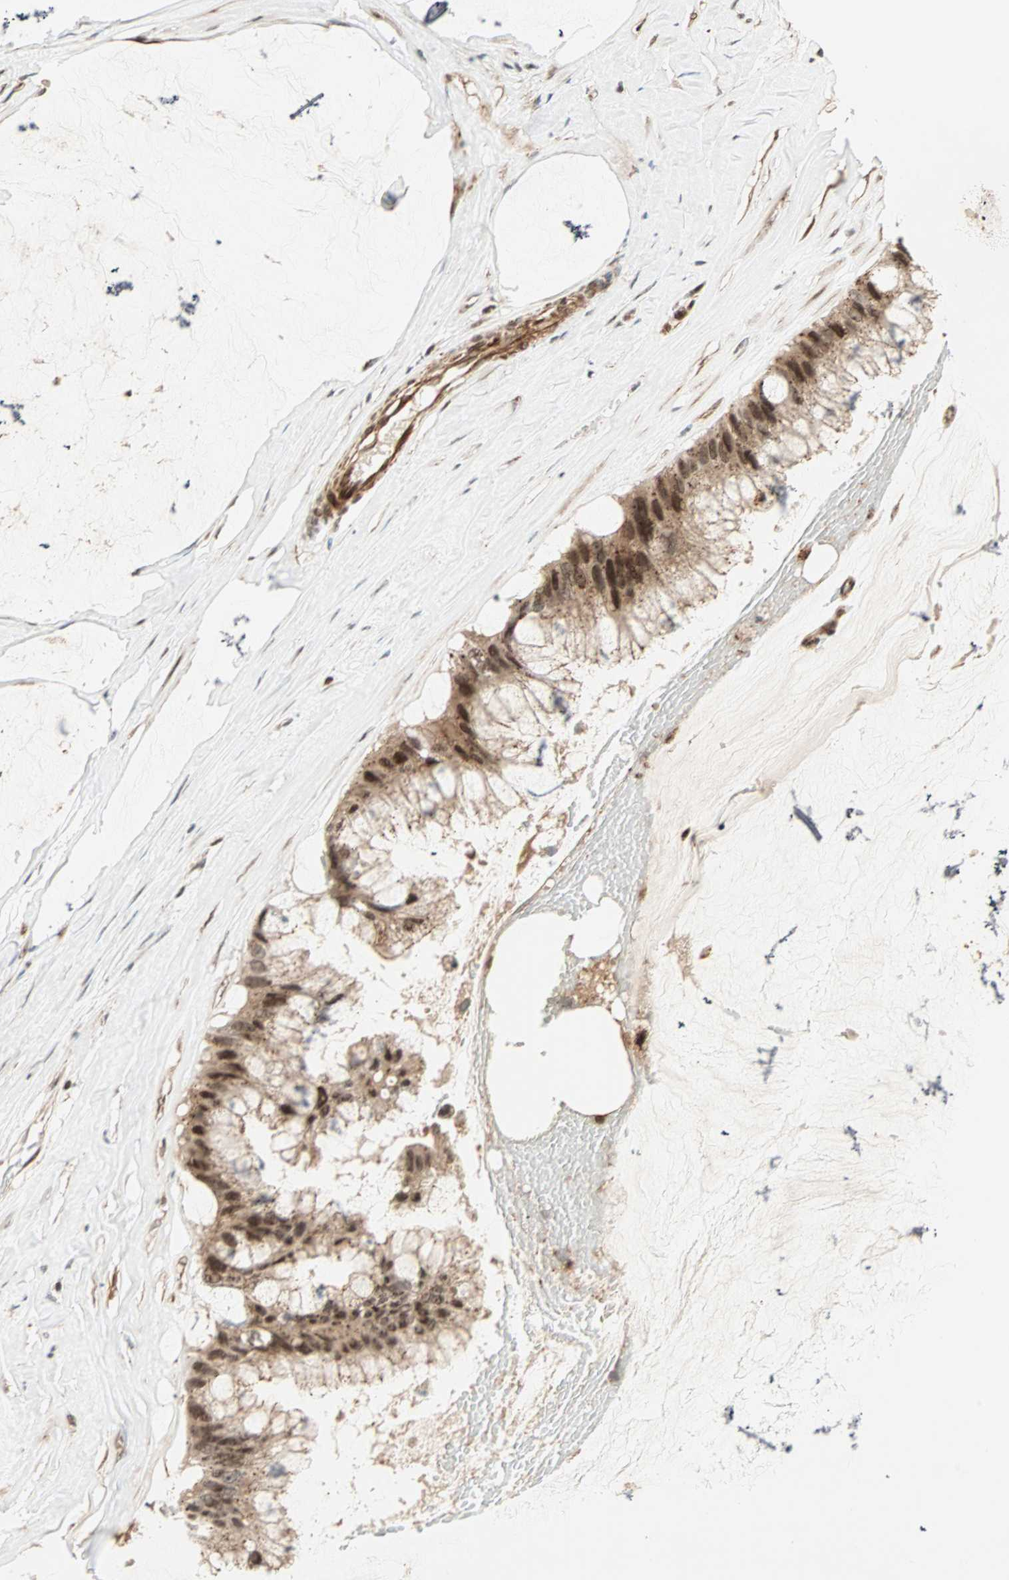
{"staining": {"intensity": "moderate", "quantity": ">75%", "location": "cytoplasmic/membranous,nuclear"}, "tissue": "ovarian cancer", "cell_type": "Tumor cells", "image_type": "cancer", "snomed": [{"axis": "morphology", "description": "Cystadenocarcinoma, mucinous, NOS"}, {"axis": "topography", "description": "Ovary"}], "caption": "High-magnification brightfield microscopy of ovarian cancer stained with DAB (3,3'-diaminobenzidine) (brown) and counterstained with hematoxylin (blue). tumor cells exhibit moderate cytoplasmic/membranous and nuclear staining is identified in about>75% of cells.", "gene": "ZBED9", "patient": {"sex": "female", "age": 39}}